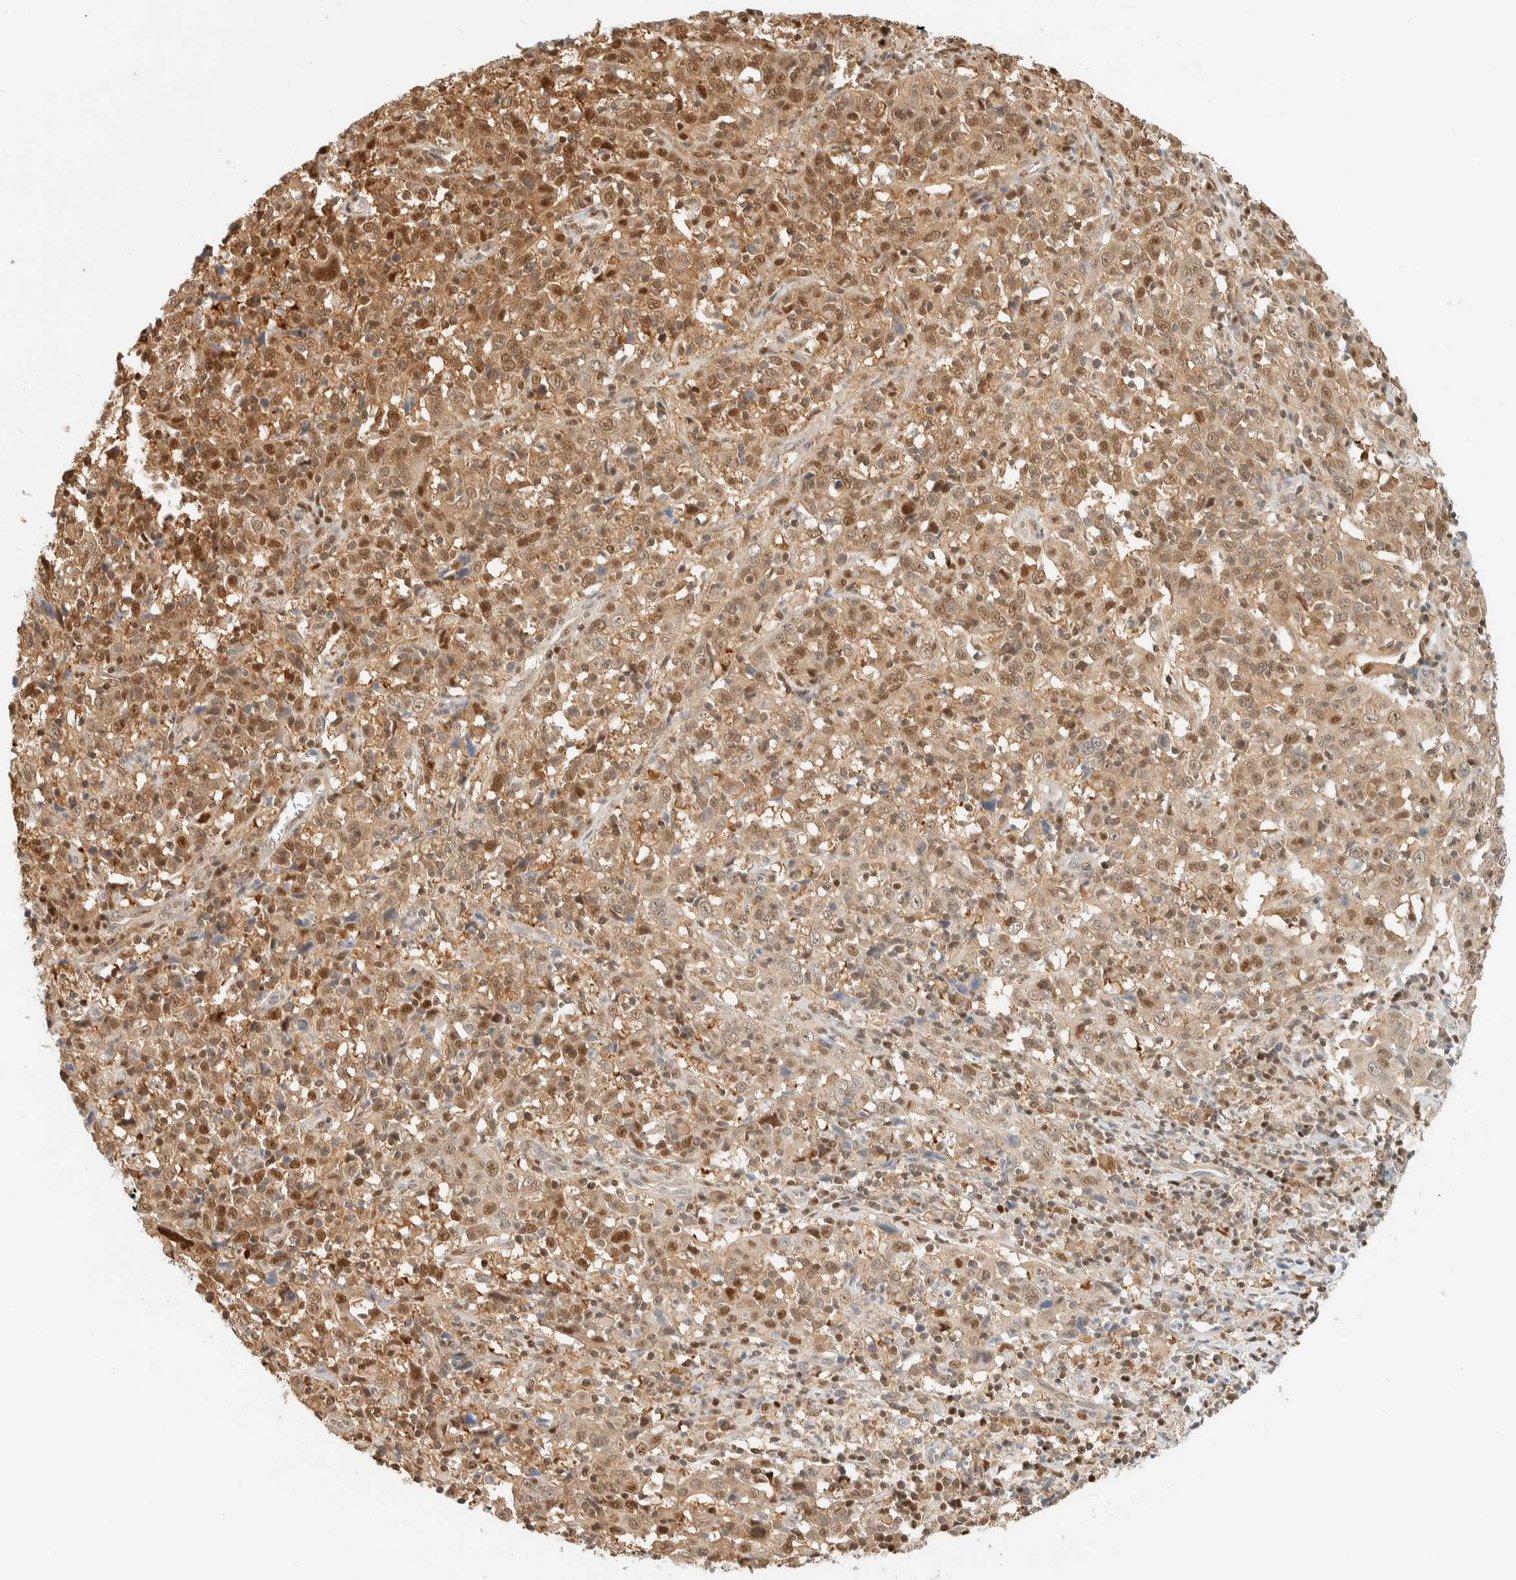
{"staining": {"intensity": "moderate", "quantity": ">75%", "location": "cytoplasmic/membranous,nuclear"}, "tissue": "cervical cancer", "cell_type": "Tumor cells", "image_type": "cancer", "snomed": [{"axis": "morphology", "description": "Squamous cell carcinoma, NOS"}, {"axis": "topography", "description": "Cervix"}], "caption": "Immunohistochemical staining of squamous cell carcinoma (cervical) shows medium levels of moderate cytoplasmic/membranous and nuclear protein expression in about >75% of tumor cells.", "gene": "ZBTB37", "patient": {"sex": "female", "age": 46}}